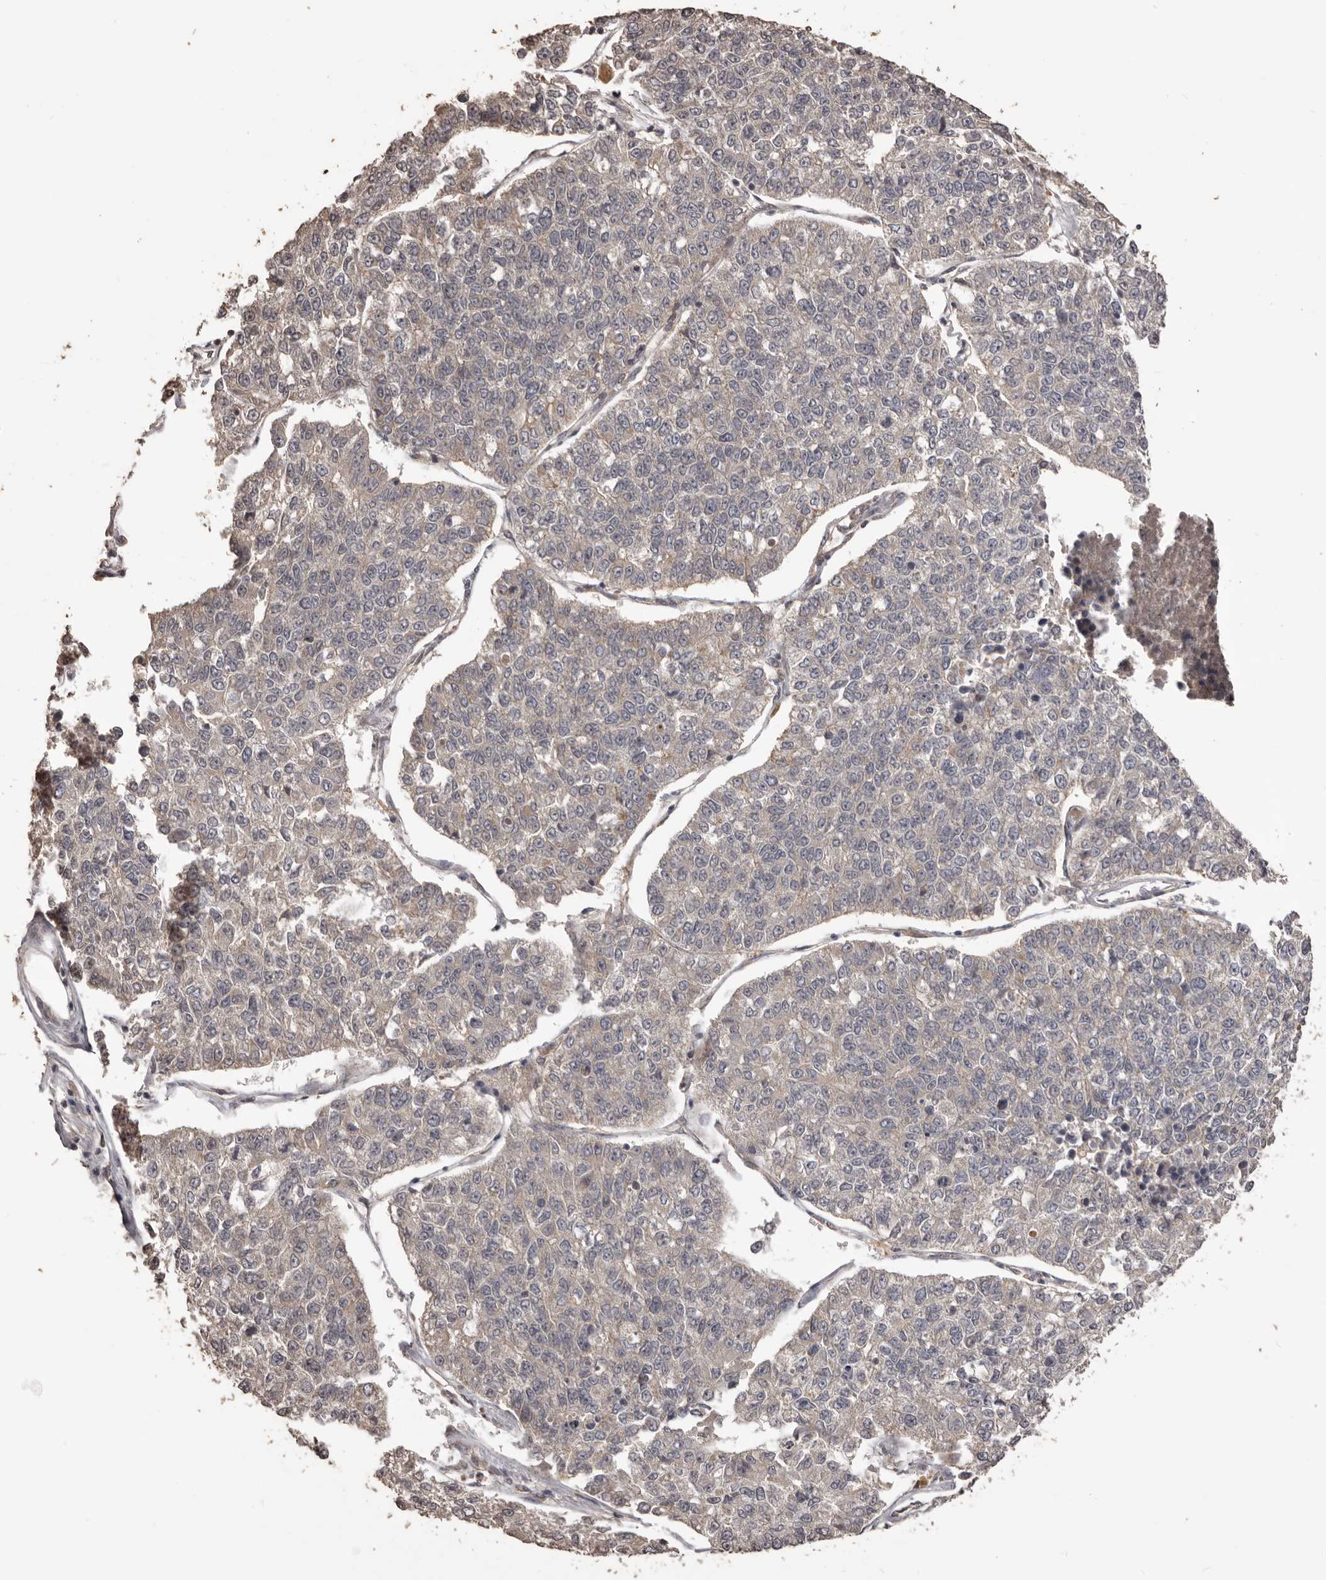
{"staining": {"intensity": "weak", "quantity": "<25%", "location": "cytoplasmic/membranous"}, "tissue": "lung cancer", "cell_type": "Tumor cells", "image_type": "cancer", "snomed": [{"axis": "morphology", "description": "Adenocarcinoma, NOS"}, {"axis": "topography", "description": "Lung"}], "caption": "Human adenocarcinoma (lung) stained for a protein using immunohistochemistry reveals no staining in tumor cells.", "gene": "QRSL1", "patient": {"sex": "male", "age": 49}}